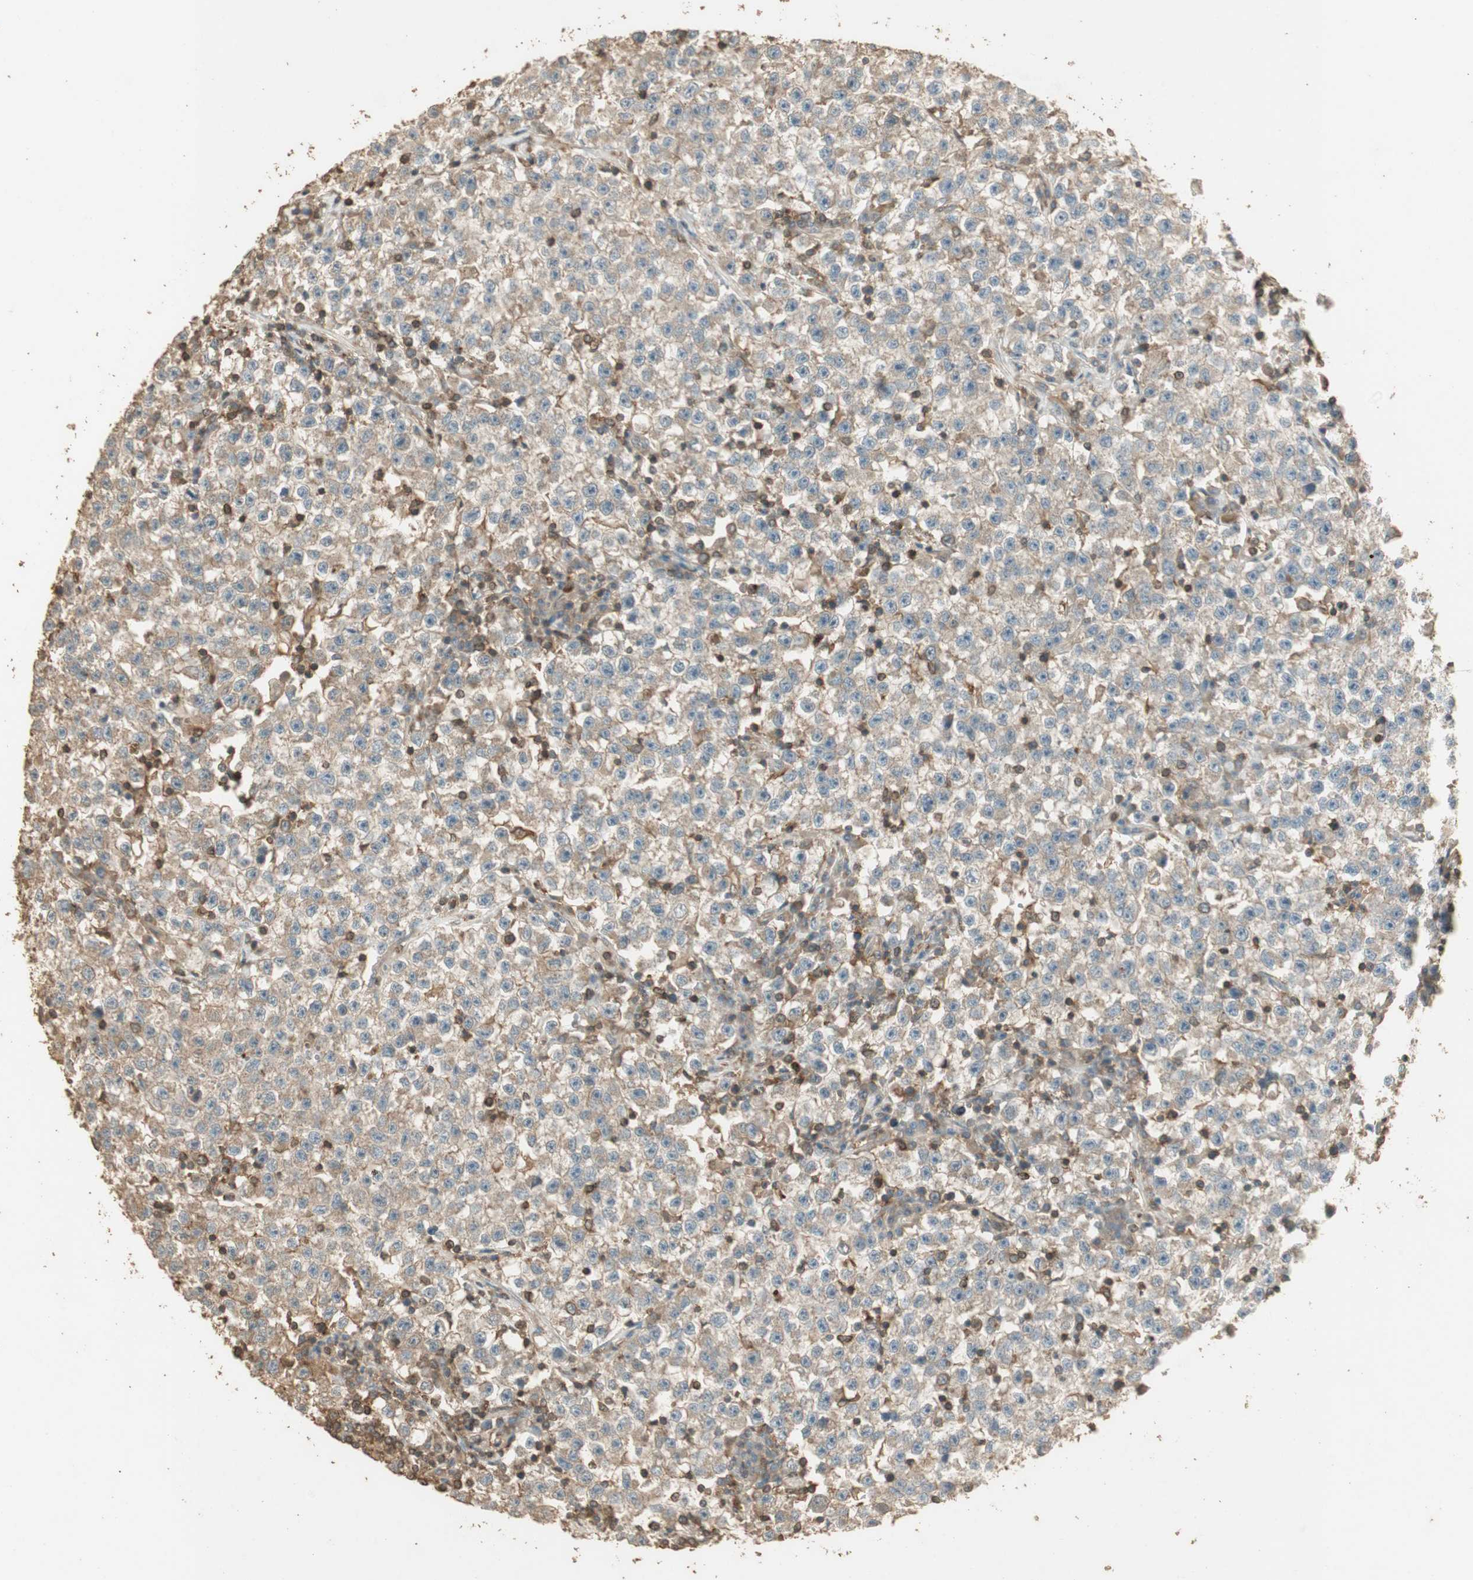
{"staining": {"intensity": "negative", "quantity": "none", "location": "none"}, "tissue": "testis cancer", "cell_type": "Tumor cells", "image_type": "cancer", "snomed": [{"axis": "morphology", "description": "Seminoma, NOS"}, {"axis": "topography", "description": "Testis"}], "caption": "Immunohistochemical staining of seminoma (testis) displays no significant positivity in tumor cells. Nuclei are stained in blue.", "gene": "USP2", "patient": {"sex": "male", "age": 22}}